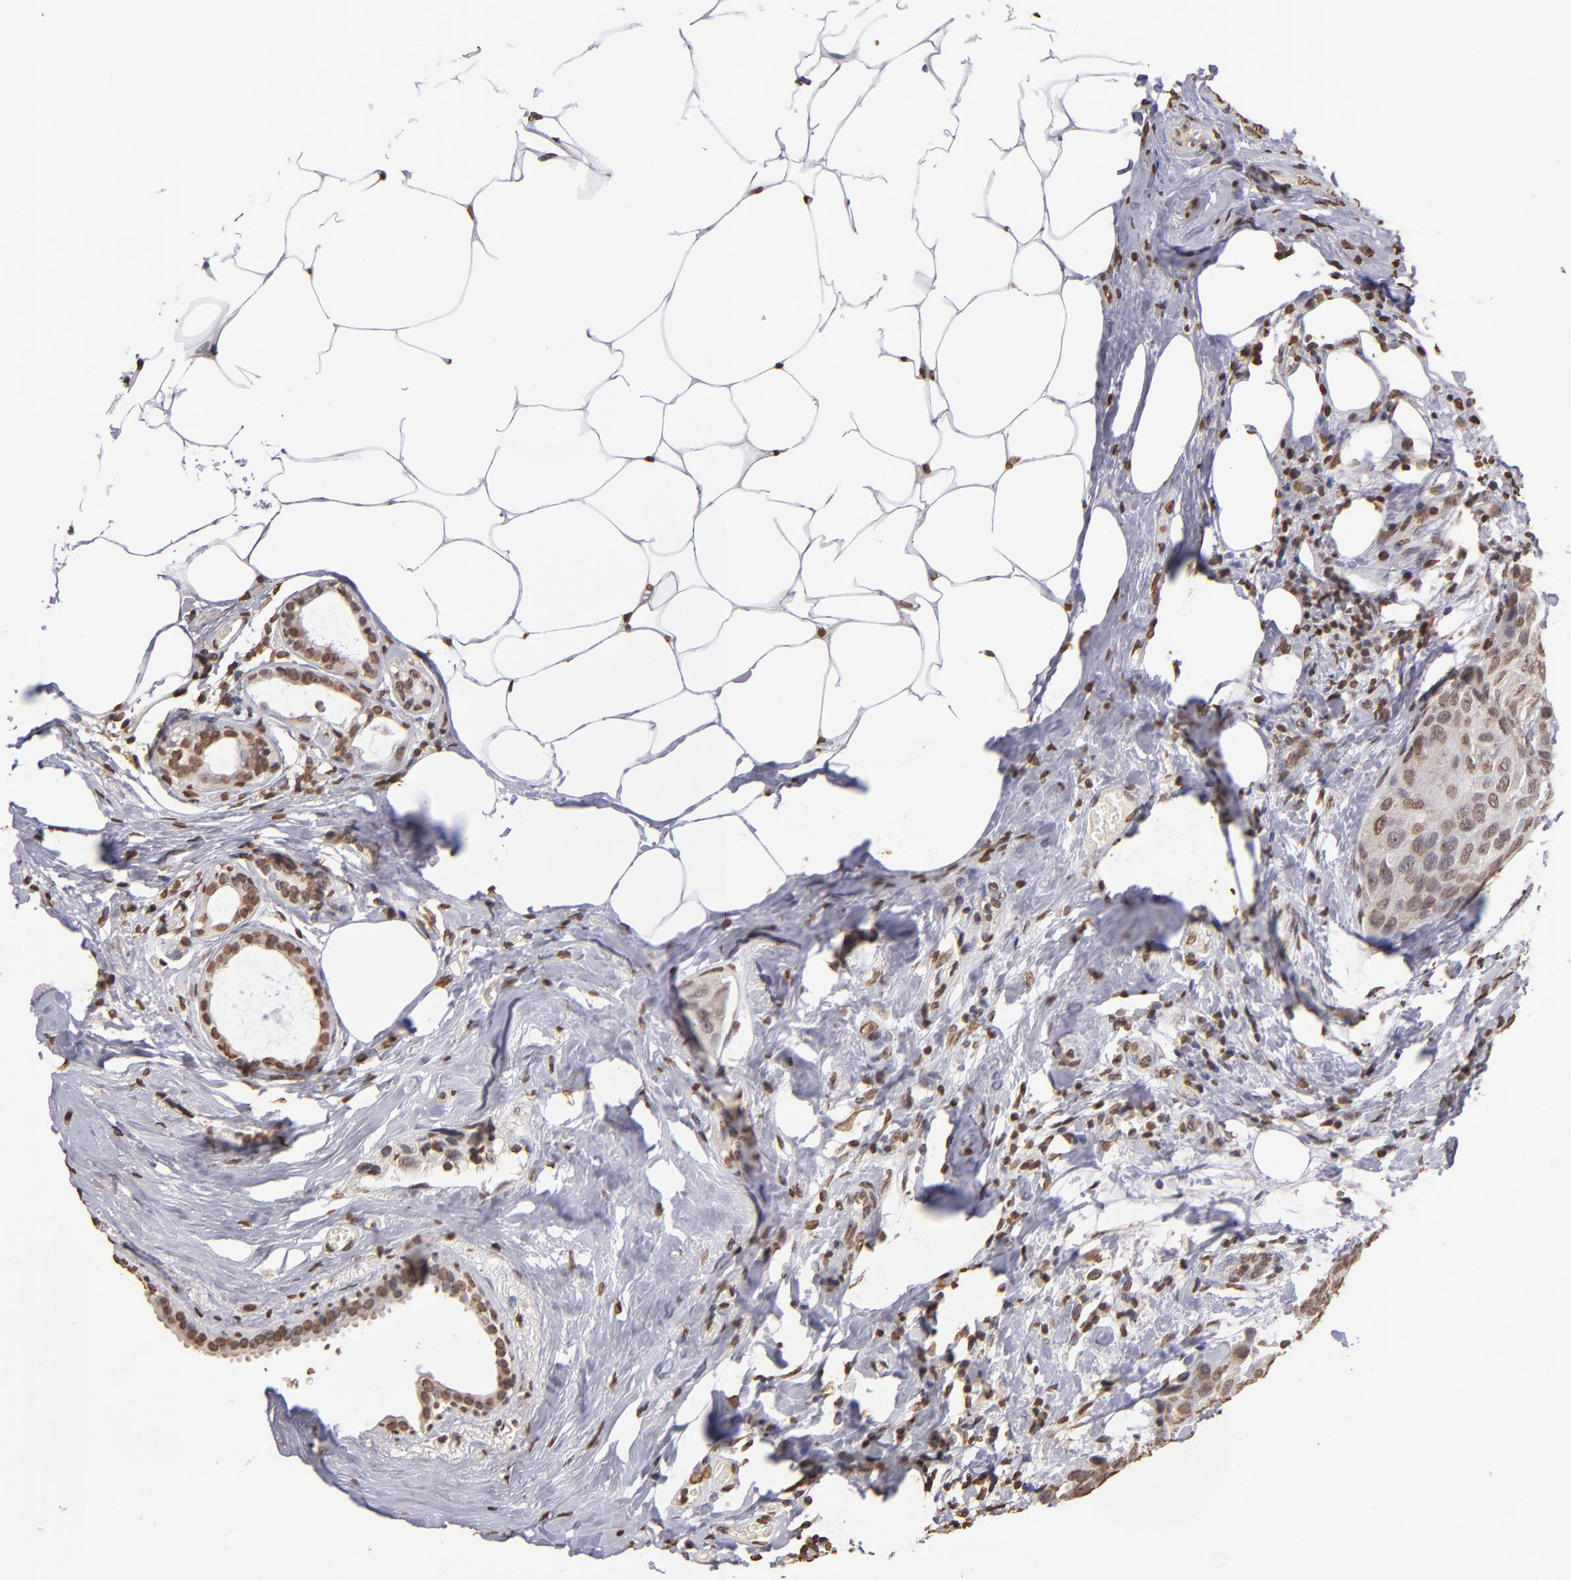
{"staining": {"intensity": "weak", "quantity": ">75%", "location": "nuclear"}, "tissue": "breast cancer", "cell_type": "Tumor cells", "image_type": "cancer", "snomed": [{"axis": "morphology", "description": "Duct carcinoma"}, {"axis": "topography", "description": "Breast"}], "caption": "Breast intraductal carcinoma was stained to show a protein in brown. There is low levels of weak nuclear positivity in about >75% of tumor cells. Ihc stains the protein of interest in brown and the nuclei are stained blue.", "gene": "LBX1", "patient": {"sex": "female", "age": 68}}